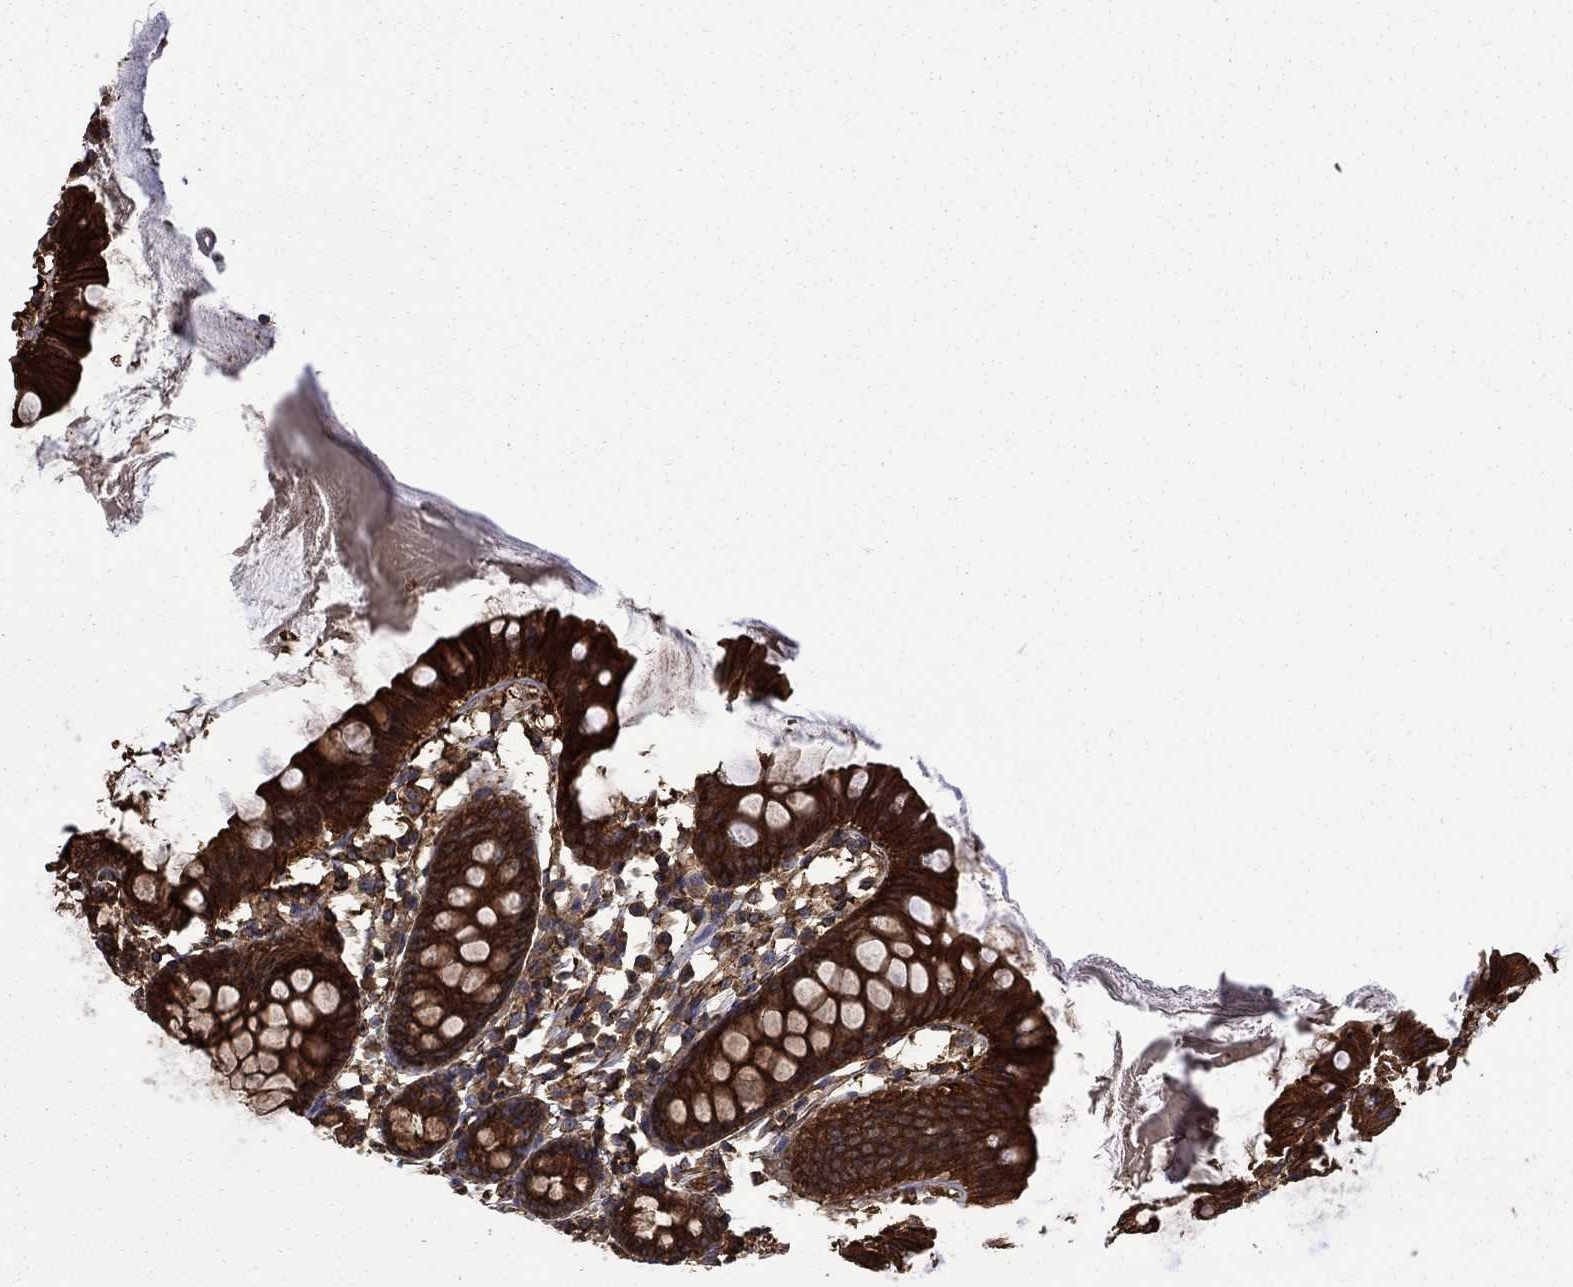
{"staining": {"intensity": "strong", "quantity": ">75%", "location": "cytoplasmic/membranous"}, "tissue": "colon", "cell_type": "Endothelial cells", "image_type": "normal", "snomed": [{"axis": "morphology", "description": "Normal tissue, NOS"}, {"axis": "topography", "description": "Colon"}], "caption": "Benign colon shows strong cytoplasmic/membranous expression in about >75% of endothelial cells, visualized by immunohistochemistry. (brown staining indicates protein expression, while blue staining denotes nuclei).", "gene": "CUTC", "patient": {"sex": "female", "age": 84}}